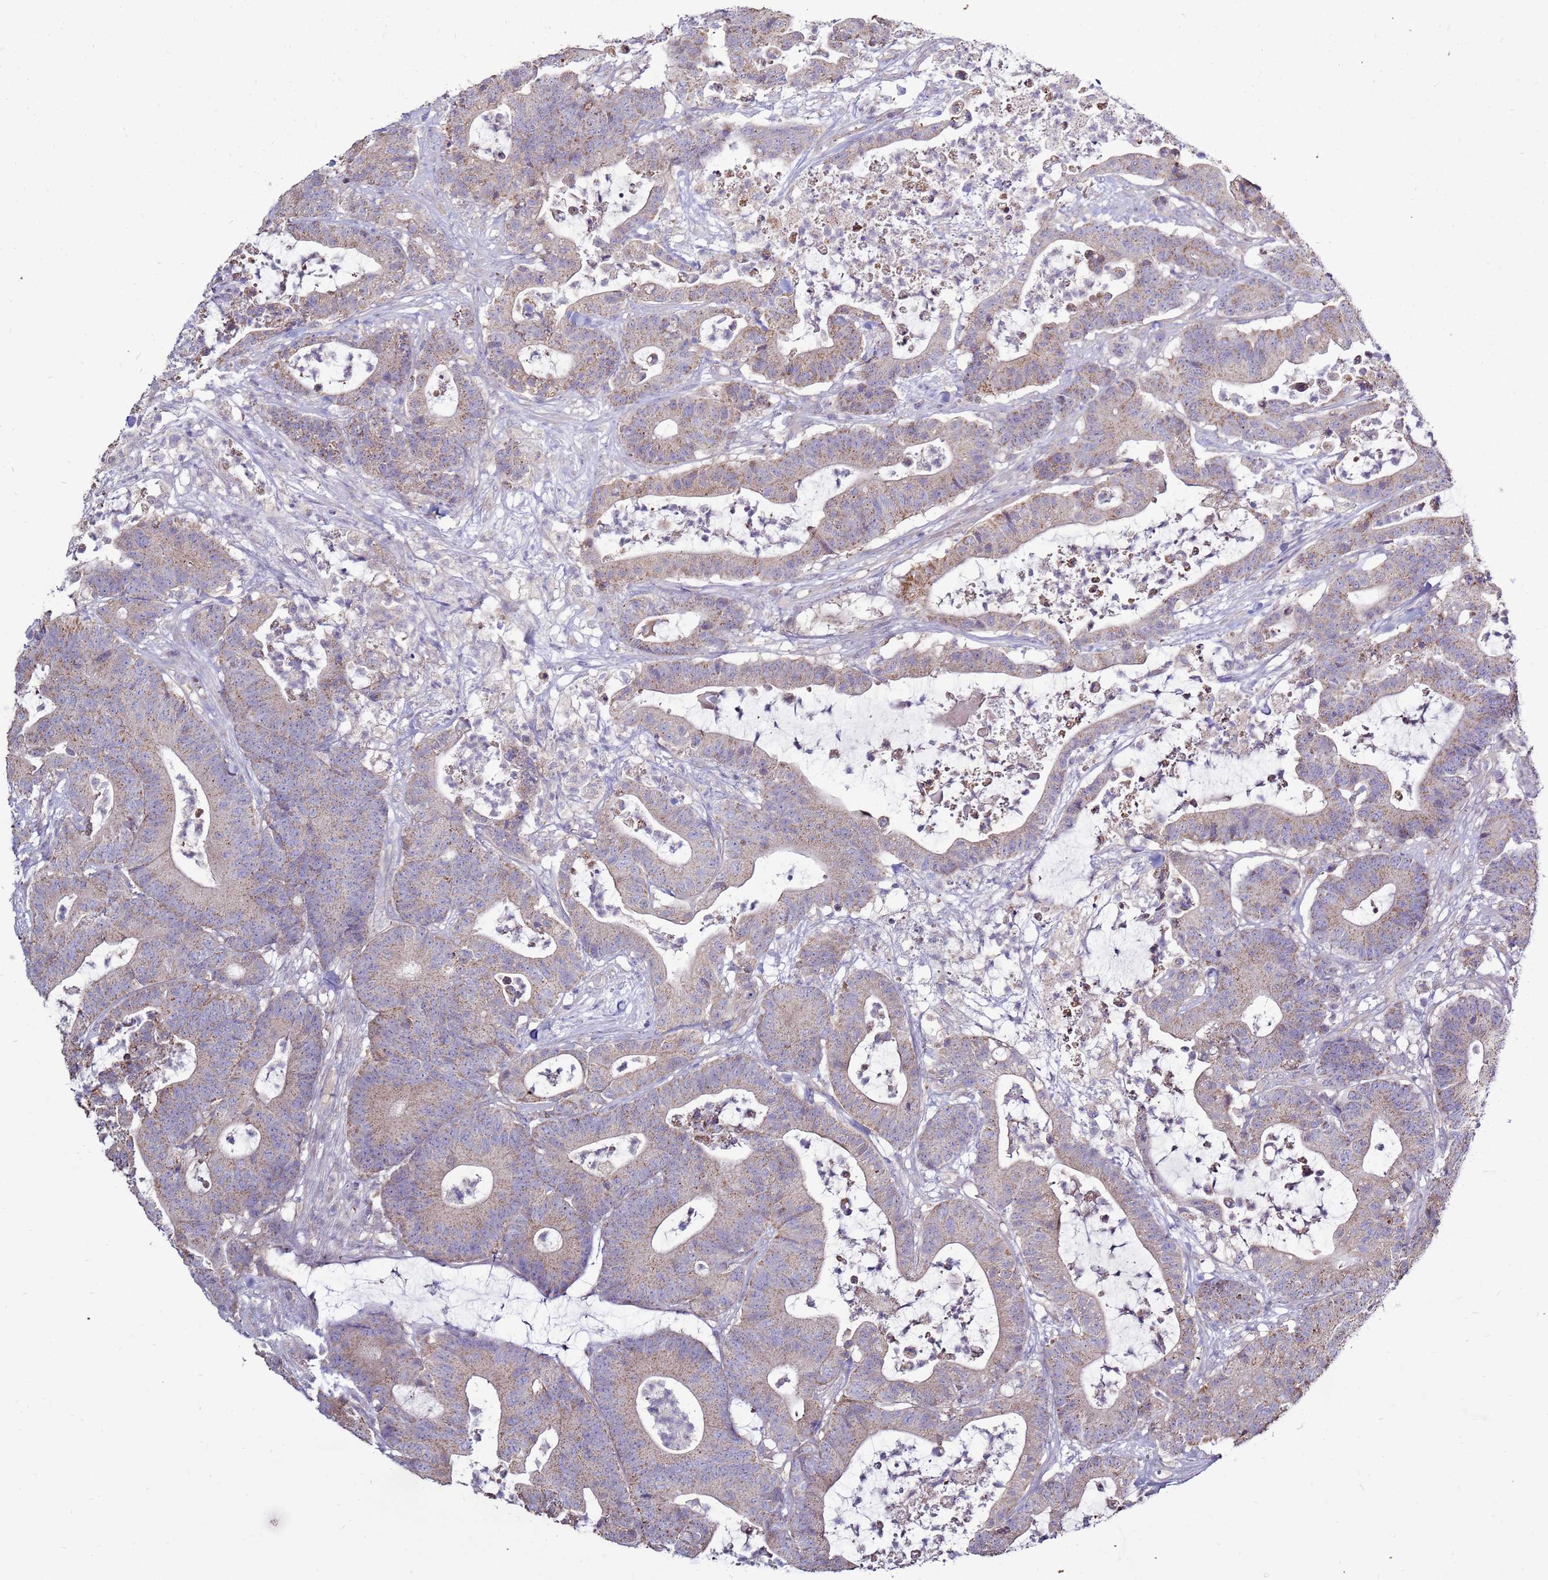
{"staining": {"intensity": "weak", "quantity": ">75%", "location": "cytoplasmic/membranous"}, "tissue": "colorectal cancer", "cell_type": "Tumor cells", "image_type": "cancer", "snomed": [{"axis": "morphology", "description": "Adenocarcinoma, NOS"}, {"axis": "topography", "description": "Colon"}], "caption": "High-power microscopy captured an immunohistochemistry image of colorectal cancer, revealing weak cytoplasmic/membranous staining in approximately >75% of tumor cells.", "gene": "TRAPPC4", "patient": {"sex": "female", "age": 84}}